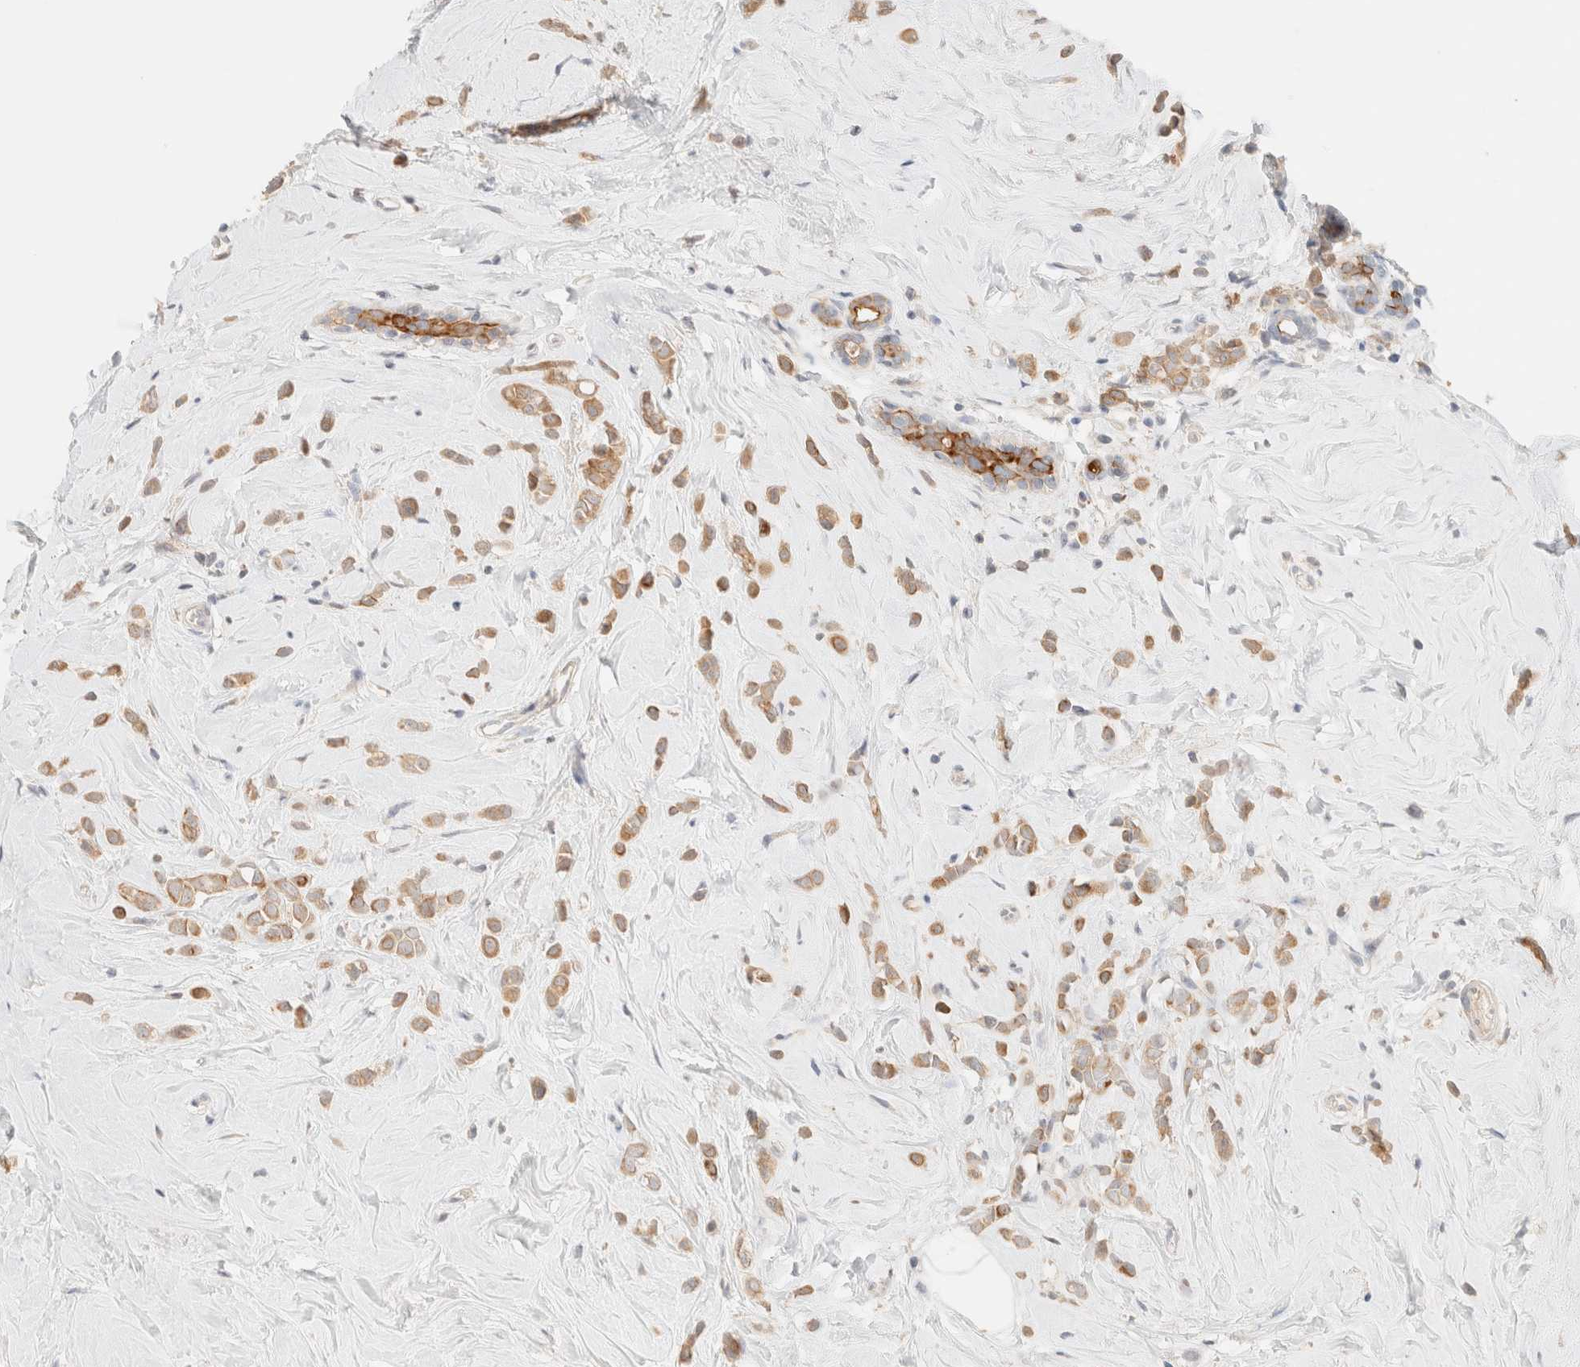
{"staining": {"intensity": "moderate", "quantity": ">75%", "location": "cytoplasmic/membranous"}, "tissue": "breast cancer", "cell_type": "Tumor cells", "image_type": "cancer", "snomed": [{"axis": "morphology", "description": "Lobular carcinoma"}, {"axis": "topography", "description": "Breast"}], "caption": "This is an image of immunohistochemistry staining of lobular carcinoma (breast), which shows moderate expression in the cytoplasmic/membranous of tumor cells.", "gene": "SGSM2", "patient": {"sex": "female", "age": 47}}